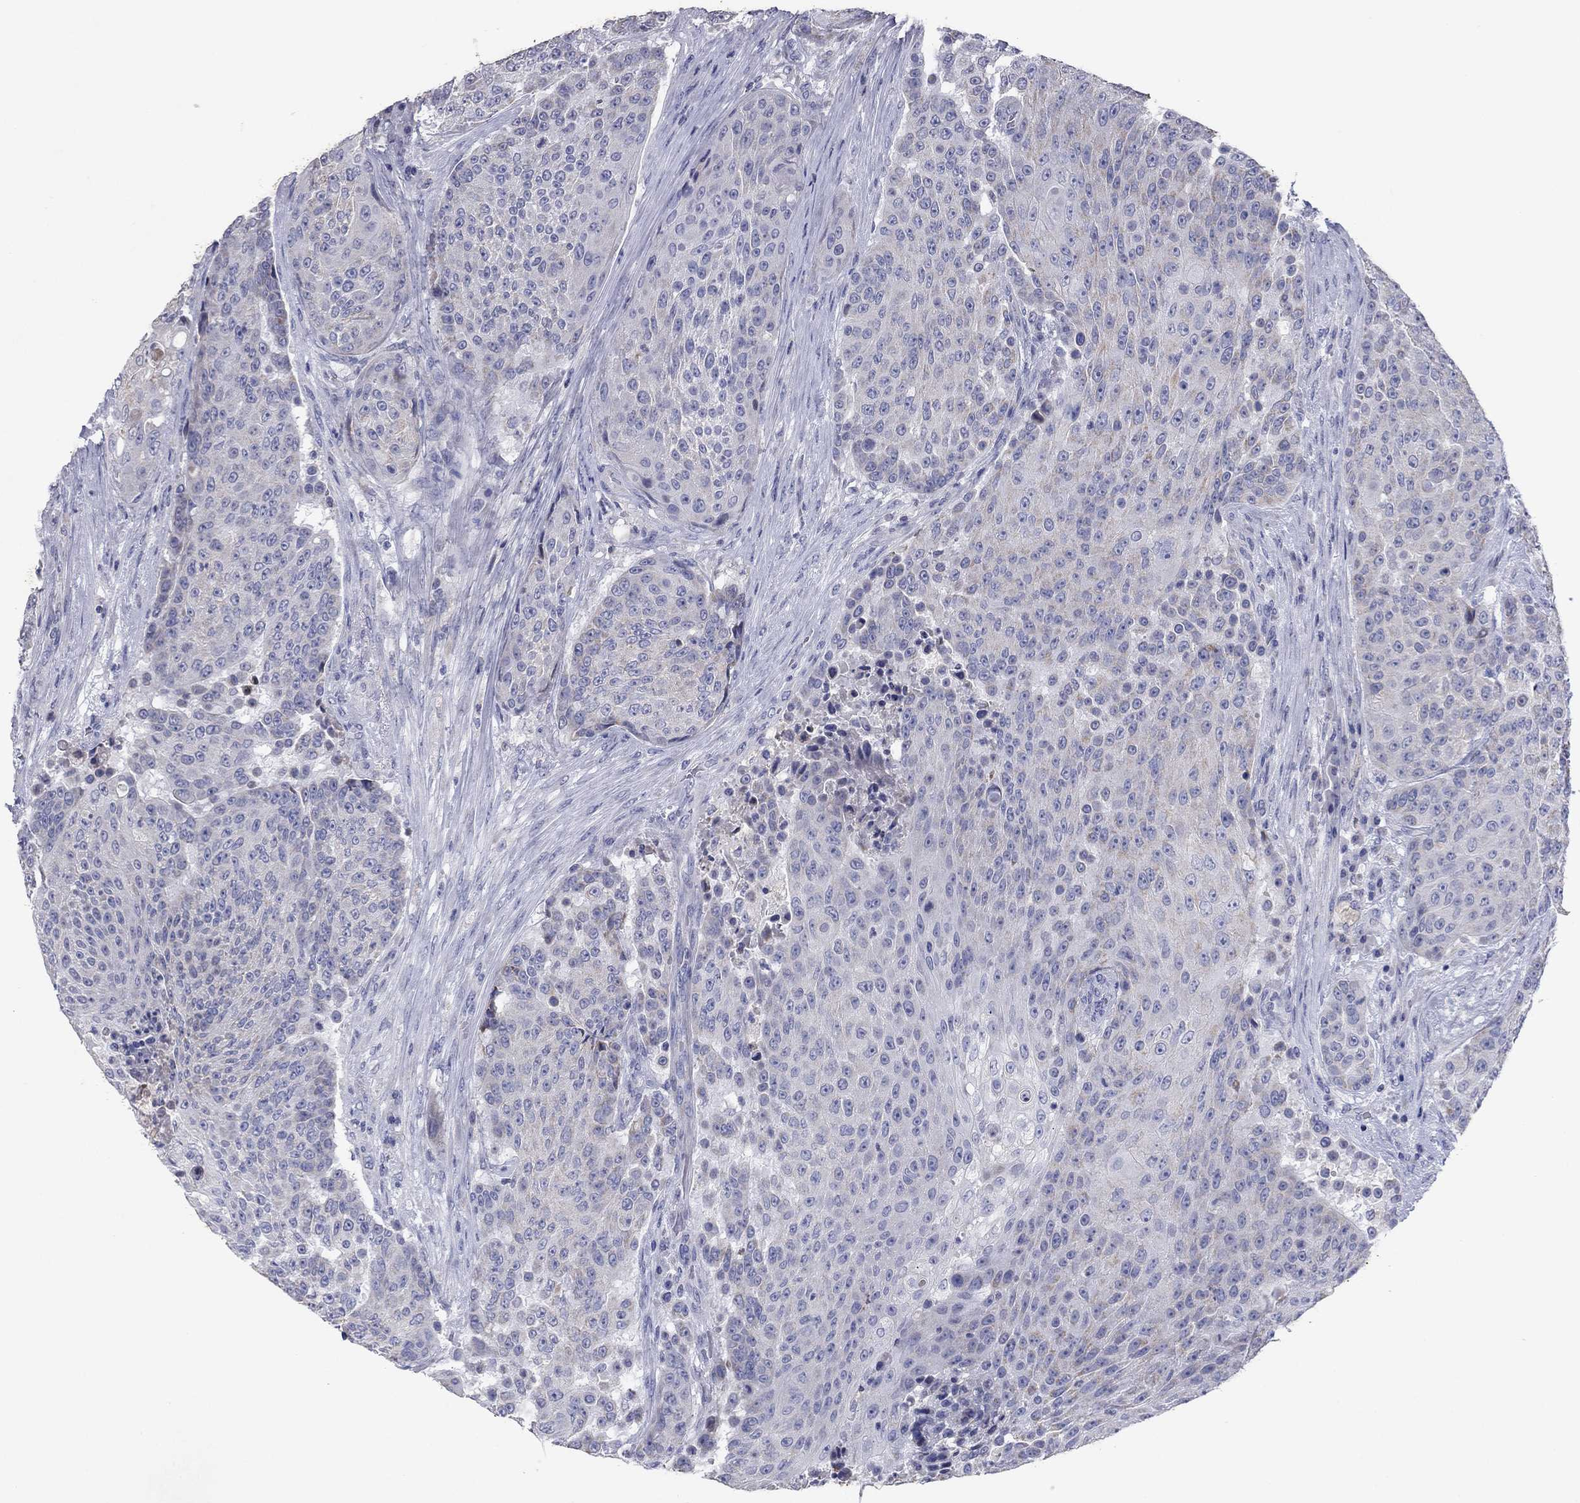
{"staining": {"intensity": "negative", "quantity": "none", "location": "none"}, "tissue": "urothelial cancer", "cell_type": "Tumor cells", "image_type": "cancer", "snomed": [{"axis": "morphology", "description": "Urothelial carcinoma, High grade"}, {"axis": "topography", "description": "Urinary bladder"}], "caption": "Immunohistochemical staining of high-grade urothelial carcinoma displays no significant positivity in tumor cells. (Brightfield microscopy of DAB (3,3'-diaminobenzidine) immunohistochemistry (IHC) at high magnification).", "gene": "PTGDS", "patient": {"sex": "female", "age": 63}}